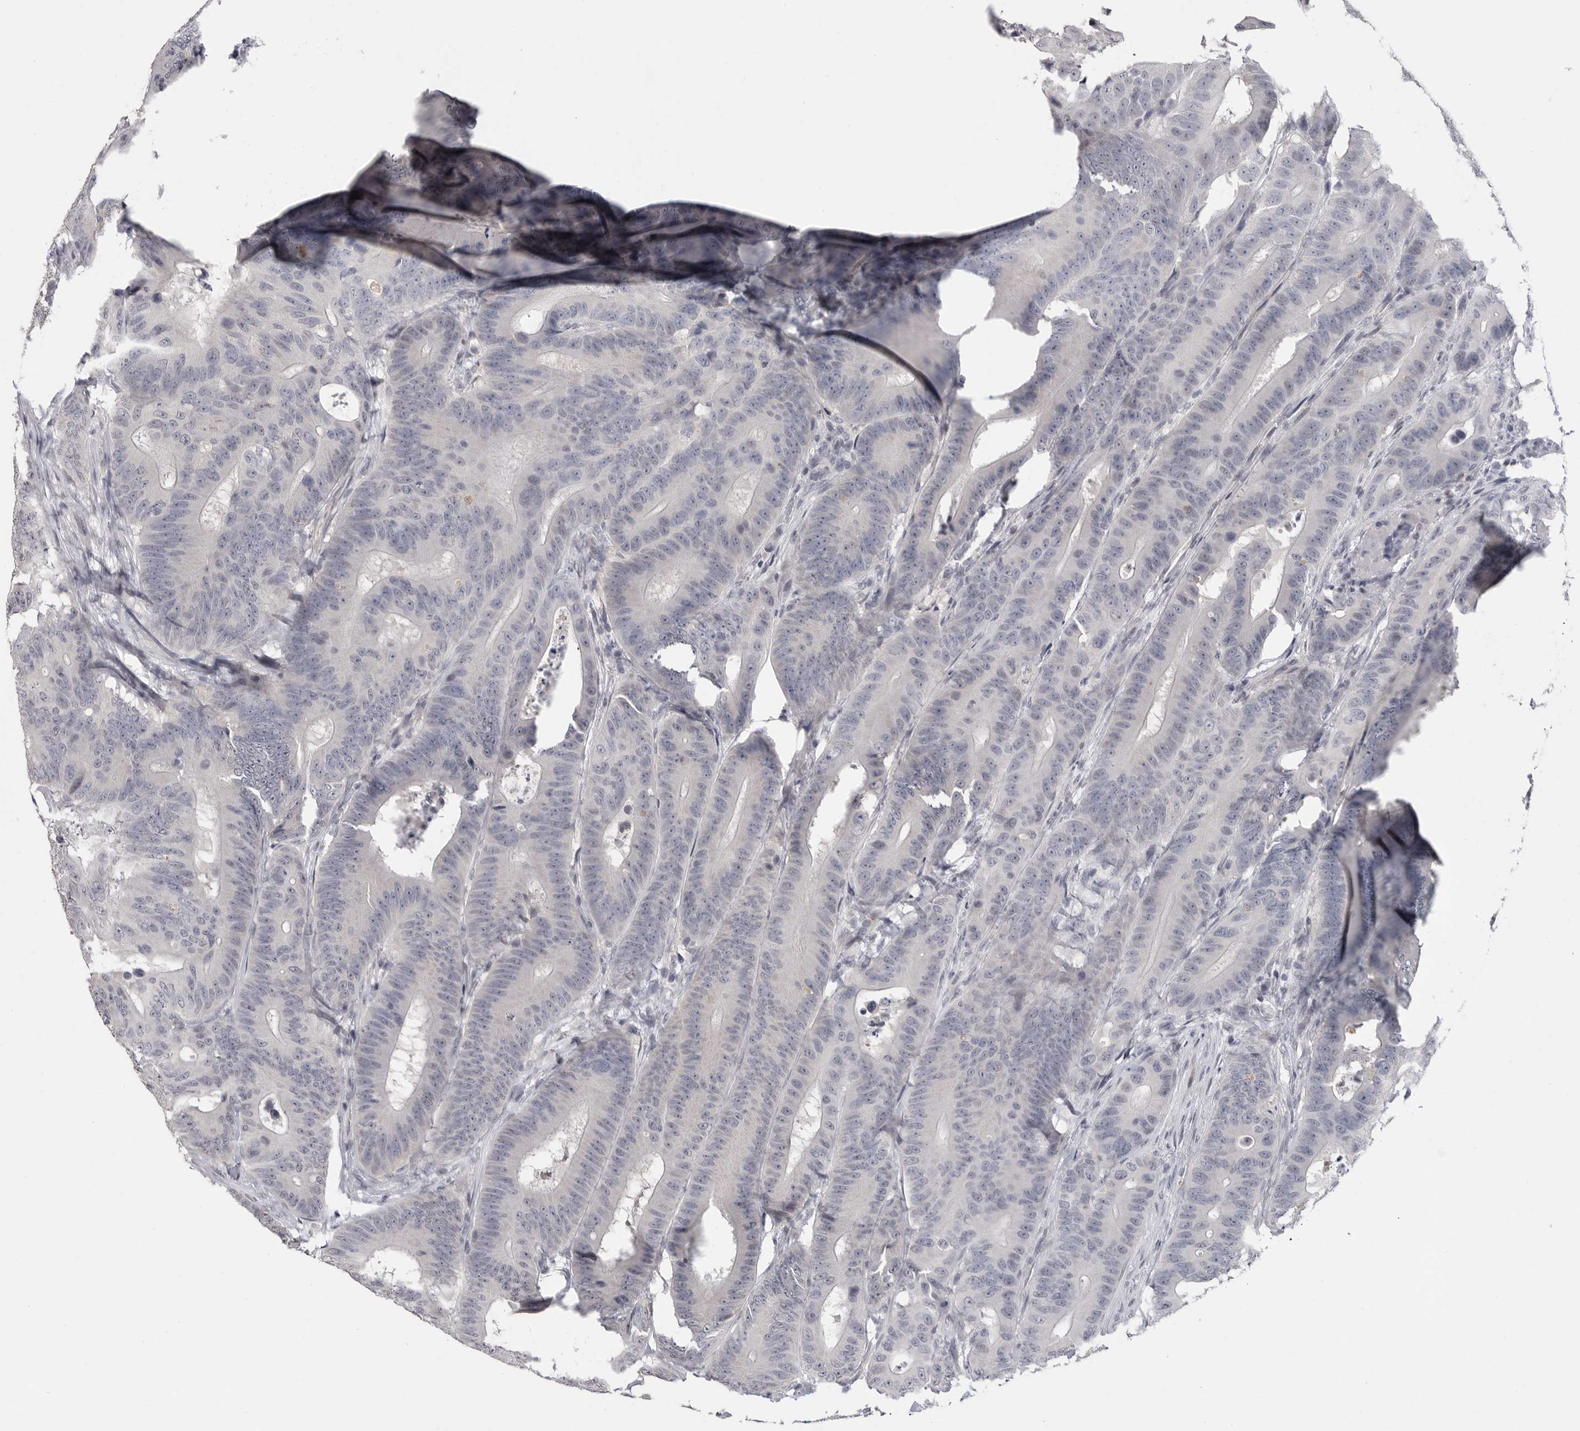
{"staining": {"intensity": "negative", "quantity": "none", "location": "none"}, "tissue": "colorectal cancer", "cell_type": "Tumor cells", "image_type": "cancer", "snomed": [{"axis": "morphology", "description": "Adenocarcinoma, NOS"}, {"axis": "topography", "description": "Colon"}], "caption": "The immunohistochemistry (IHC) photomicrograph has no significant staining in tumor cells of adenocarcinoma (colorectal) tissue.", "gene": "FBXO43", "patient": {"sex": "male", "age": 83}}